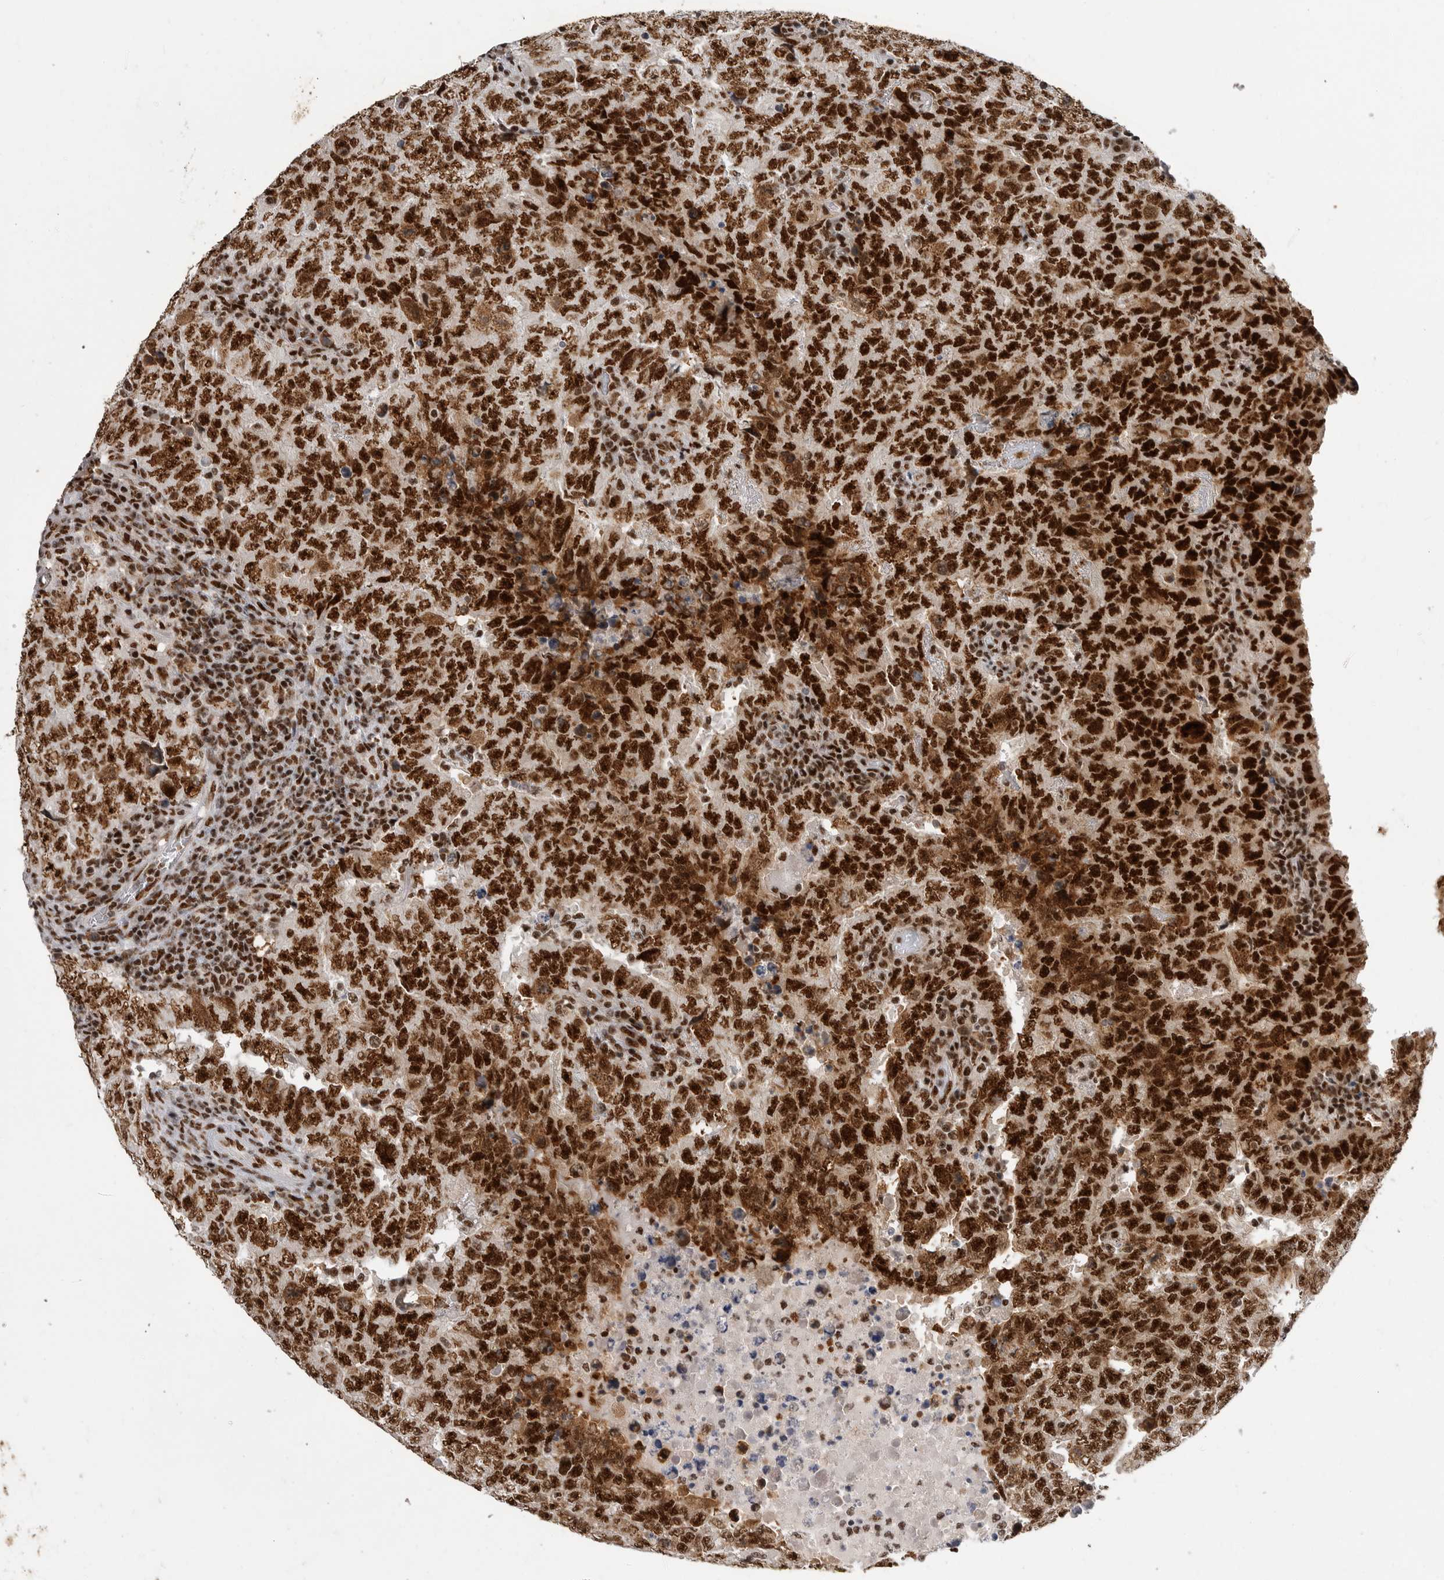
{"staining": {"intensity": "strong", "quantity": ">75%", "location": "nuclear"}, "tissue": "testis cancer", "cell_type": "Tumor cells", "image_type": "cancer", "snomed": [{"axis": "morphology", "description": "Carcinoma, Embryonal, NOS"}, {"axis": "topography", "description": "Testis"}], "caption": "DAB (3,3'-diaminobenzidine) immunohistochemical staining of testis cancer (embryonal carcinoma) exhibits strong nuclear protein positivity in approximately >75% of tumor cells.", "gene": "PPP1R8", "patient": {"sex": "male", "age": 26}}